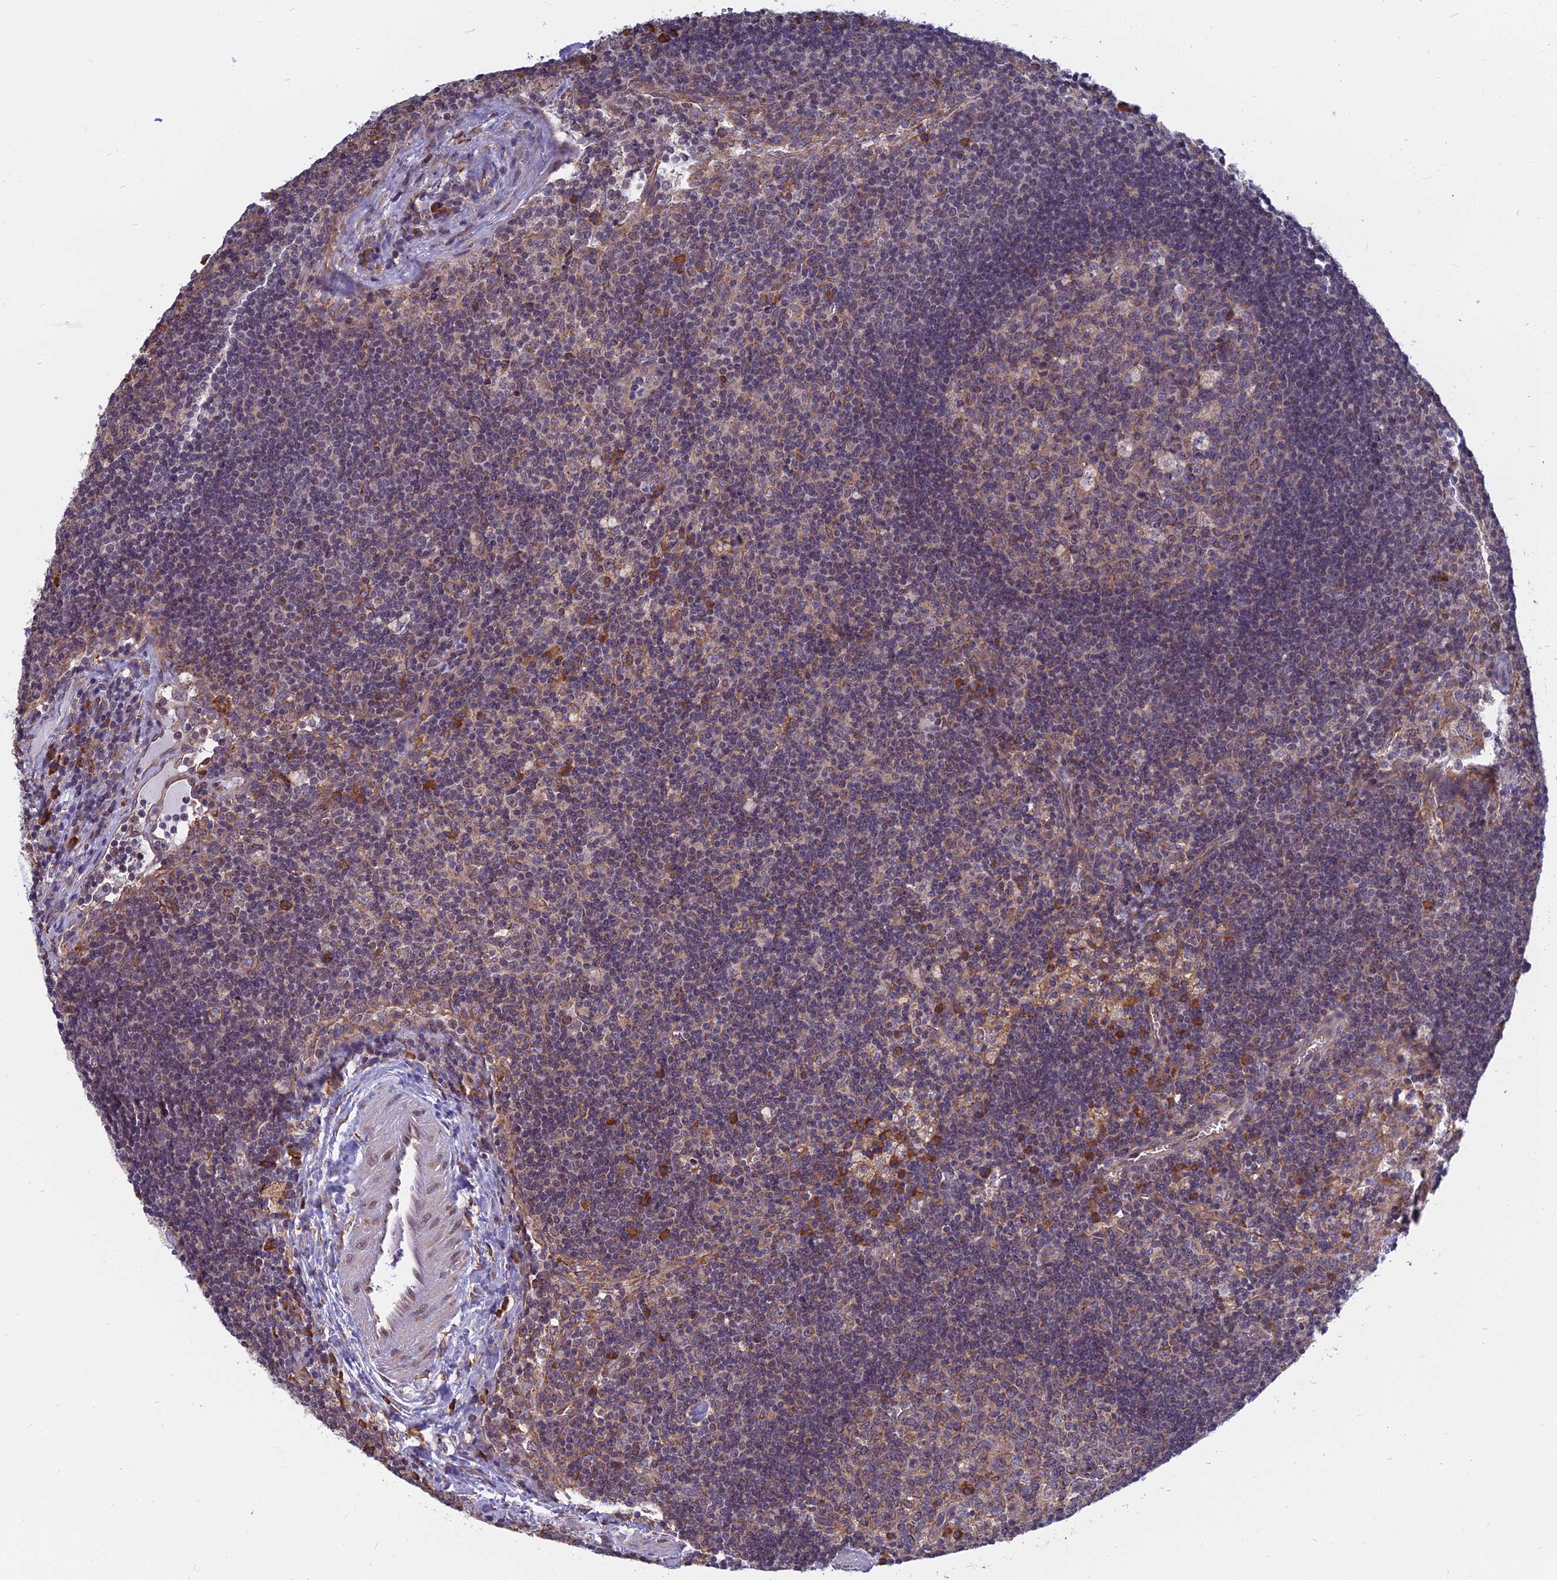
{"staining": {"intensity": "moderate", "quantity": "25%-75%", "location": "cytoplasmic/membranous"}, "tissue": "lymph node", "cell_type": "Germinal center cells", "image_type": "normal", "snomed": [{"axis": "morphology", "description": "Normal tissue, NOS"}, {"axis": "topography", "description": "Lymph node"}], "caption": "The immunohistochemical stain labels moderate cytoplasmic/membranous staining in germinal center cells of normal lymph node. The staining was performed using DAB to visualize the protein expression in brown, while the nuclei were stained in blue with hematoxylin (Magnification: 20x).", "gene": "KIAA1143", "patient": {"sex": "male", "age": 58}}